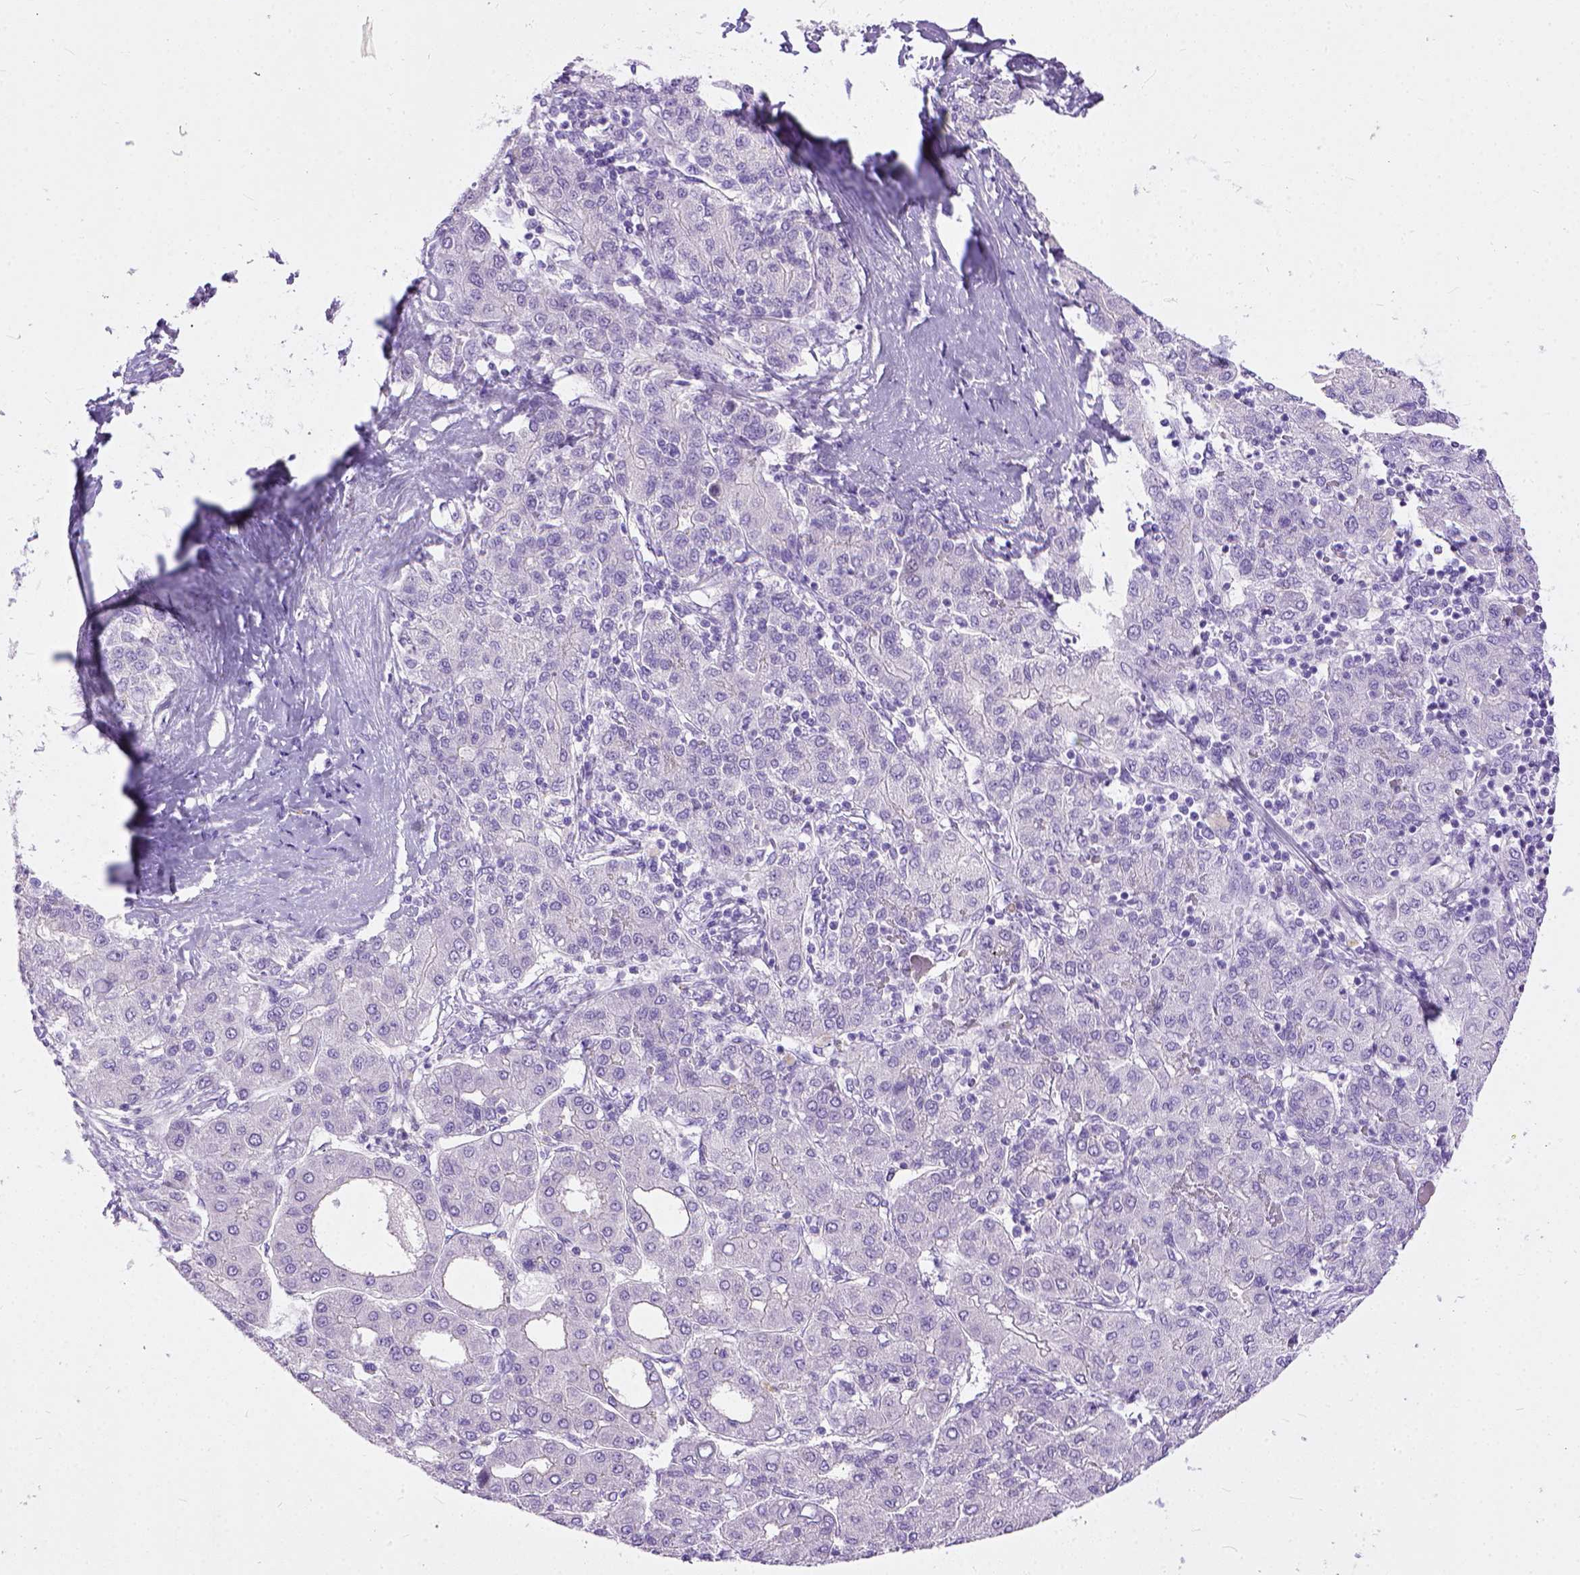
{"staining": {"intensity": "negative", "quantity": "none", "location": "none"}, "tissue": "liver cancer", "cell_type": "Tumor cells", "image_type": "cancer", "snomed": [{"axis": "morphology", "description": "Carcinoma, Hepatocellular, NOS"}, {"axis": "topography", "description": "Liver"}], "caption": "Tumor cells show no significant staining in liver cancer (hepatocellular carcinoma).", "gene": "ADGRF1", "patient": {"sex": "male", "age": 65}}